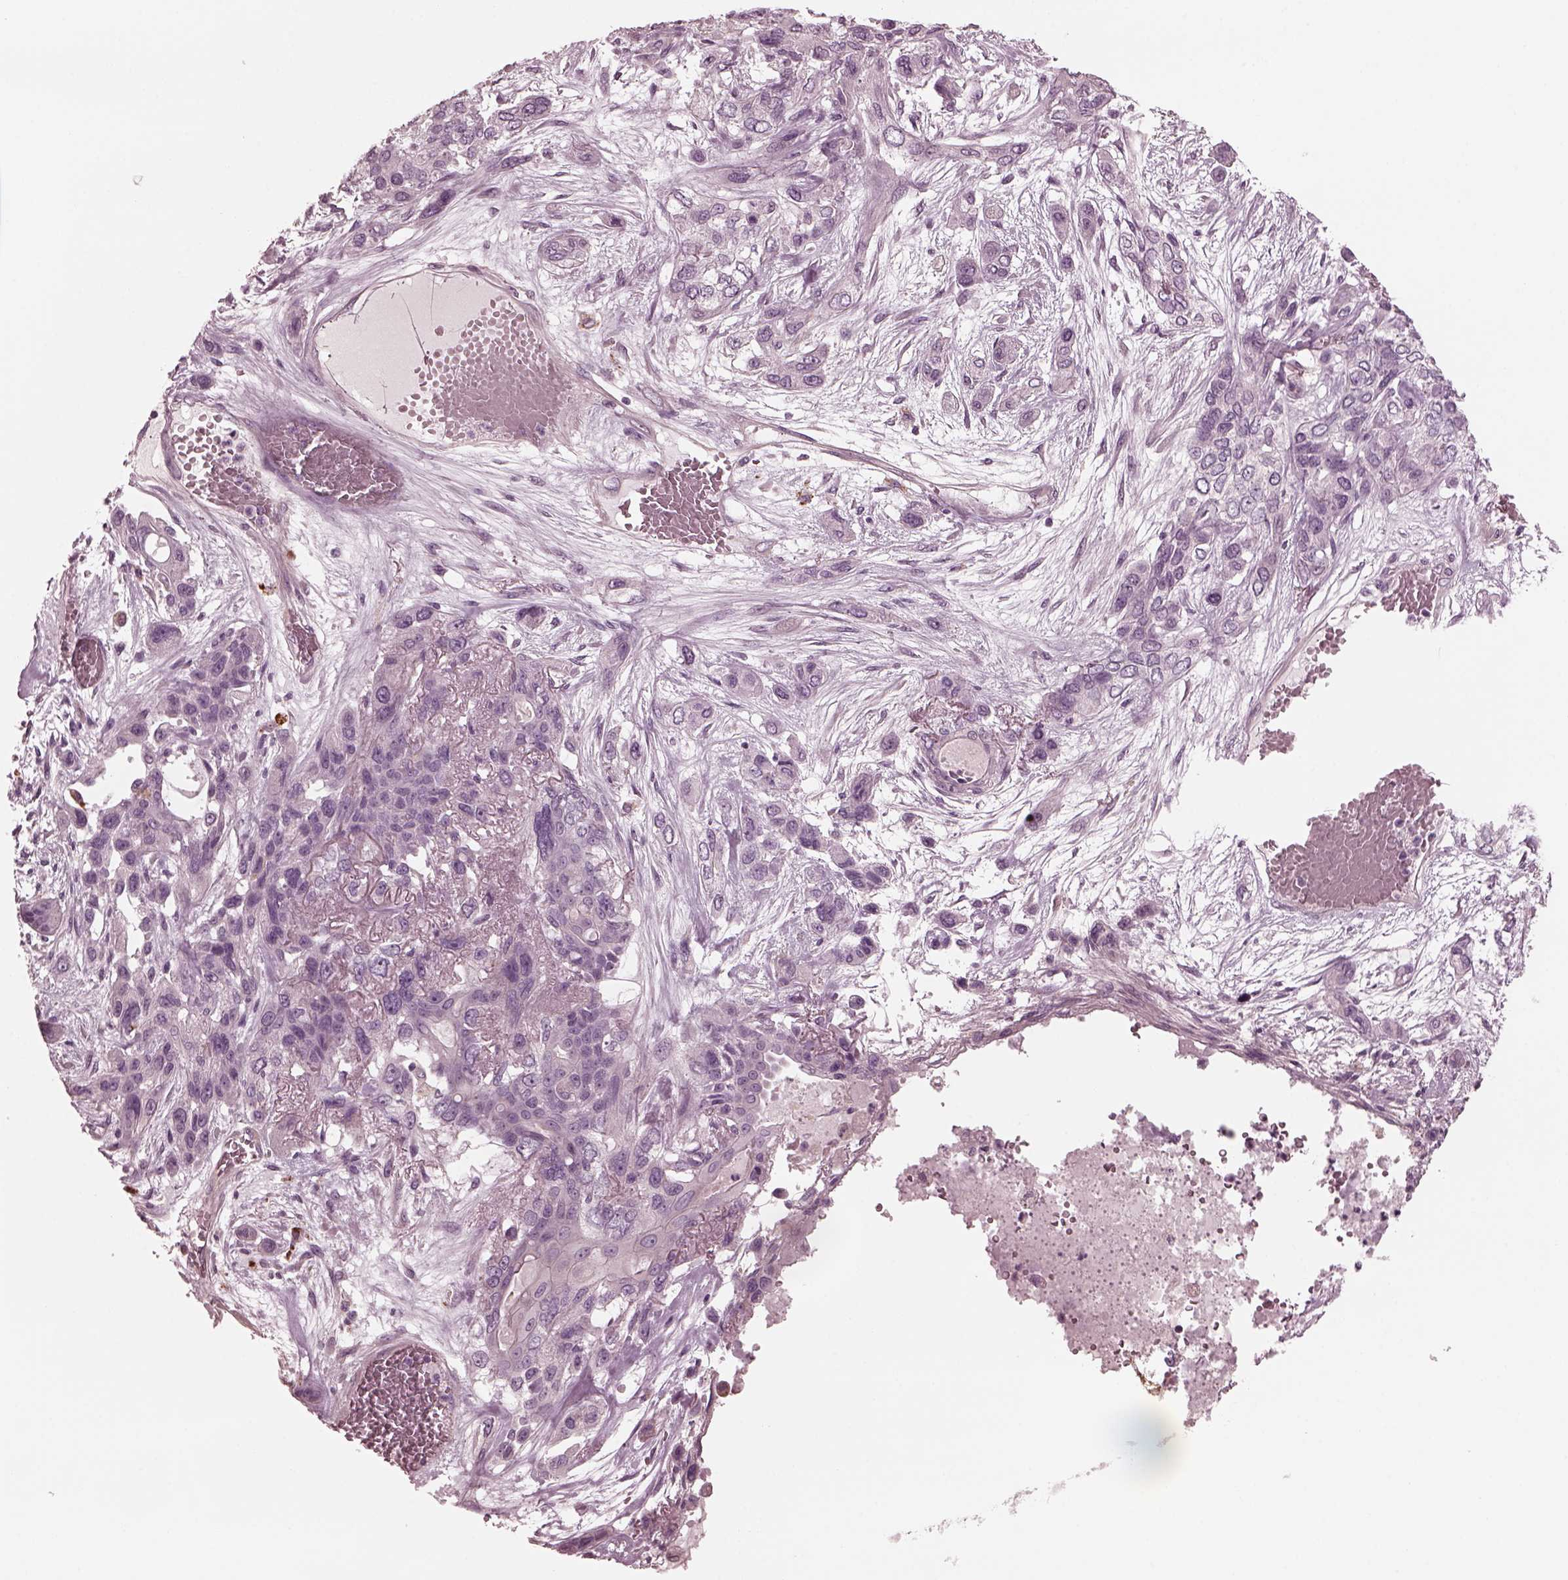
{"staining": {"intensity": "negative", "quantity": "none", "location": "none"}, "tissue": "lung cancer", "cell_type": "Tumor cells", "image_type": "cancer", "snomed": [{"axis": "morphology", "description": "Squamous cell carcinoma, NOS"}, {"axis": "topography", "description": "Lung"}], "caption": "High power microscopy micrograph of an IHC histopathology image of lung cancer (squamous cell carcinoma), revealing no significant expression in tumor cells.", "gene": "KIF6", "patient": {"sex": "female", "age": 70}}